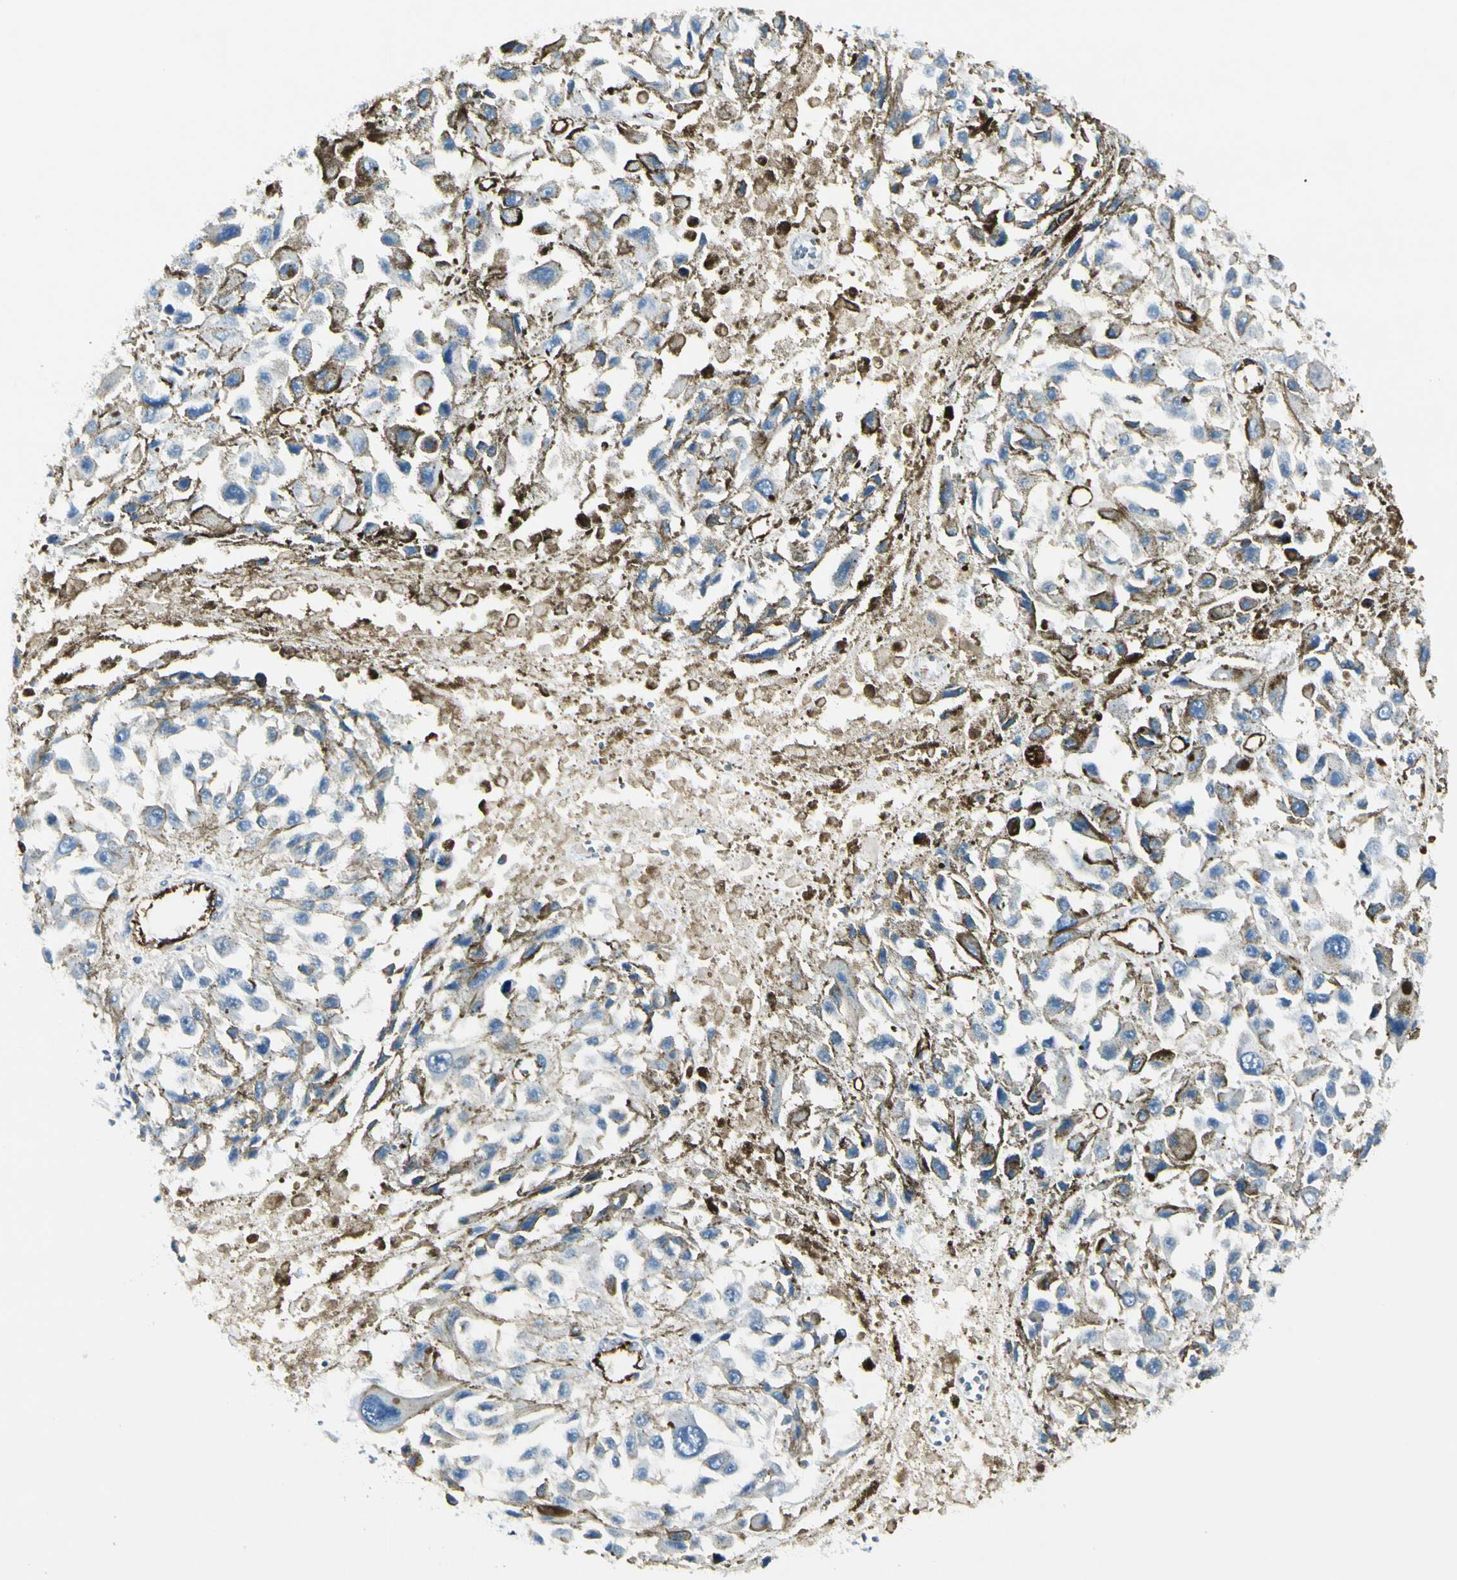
{"staining": {"intensity": "negative", "quantity": "none", "location": "none"}, "tissue": "melanoma", "cell_type": "Tumor cells", "image_type": "cancer", "snomed": [{"axis": "morphology", "description": "Malignant melanoma, Metastatic site"}, {"axis": "topography", "description": "Lymph node"}], "caption": "IHC image of malignant melanoma (metastatic site) stained for a protein (brown), which shows no positivity in tumor cells.", "gene": "CD93", "patient": {"sex": "male", "age": 59}}